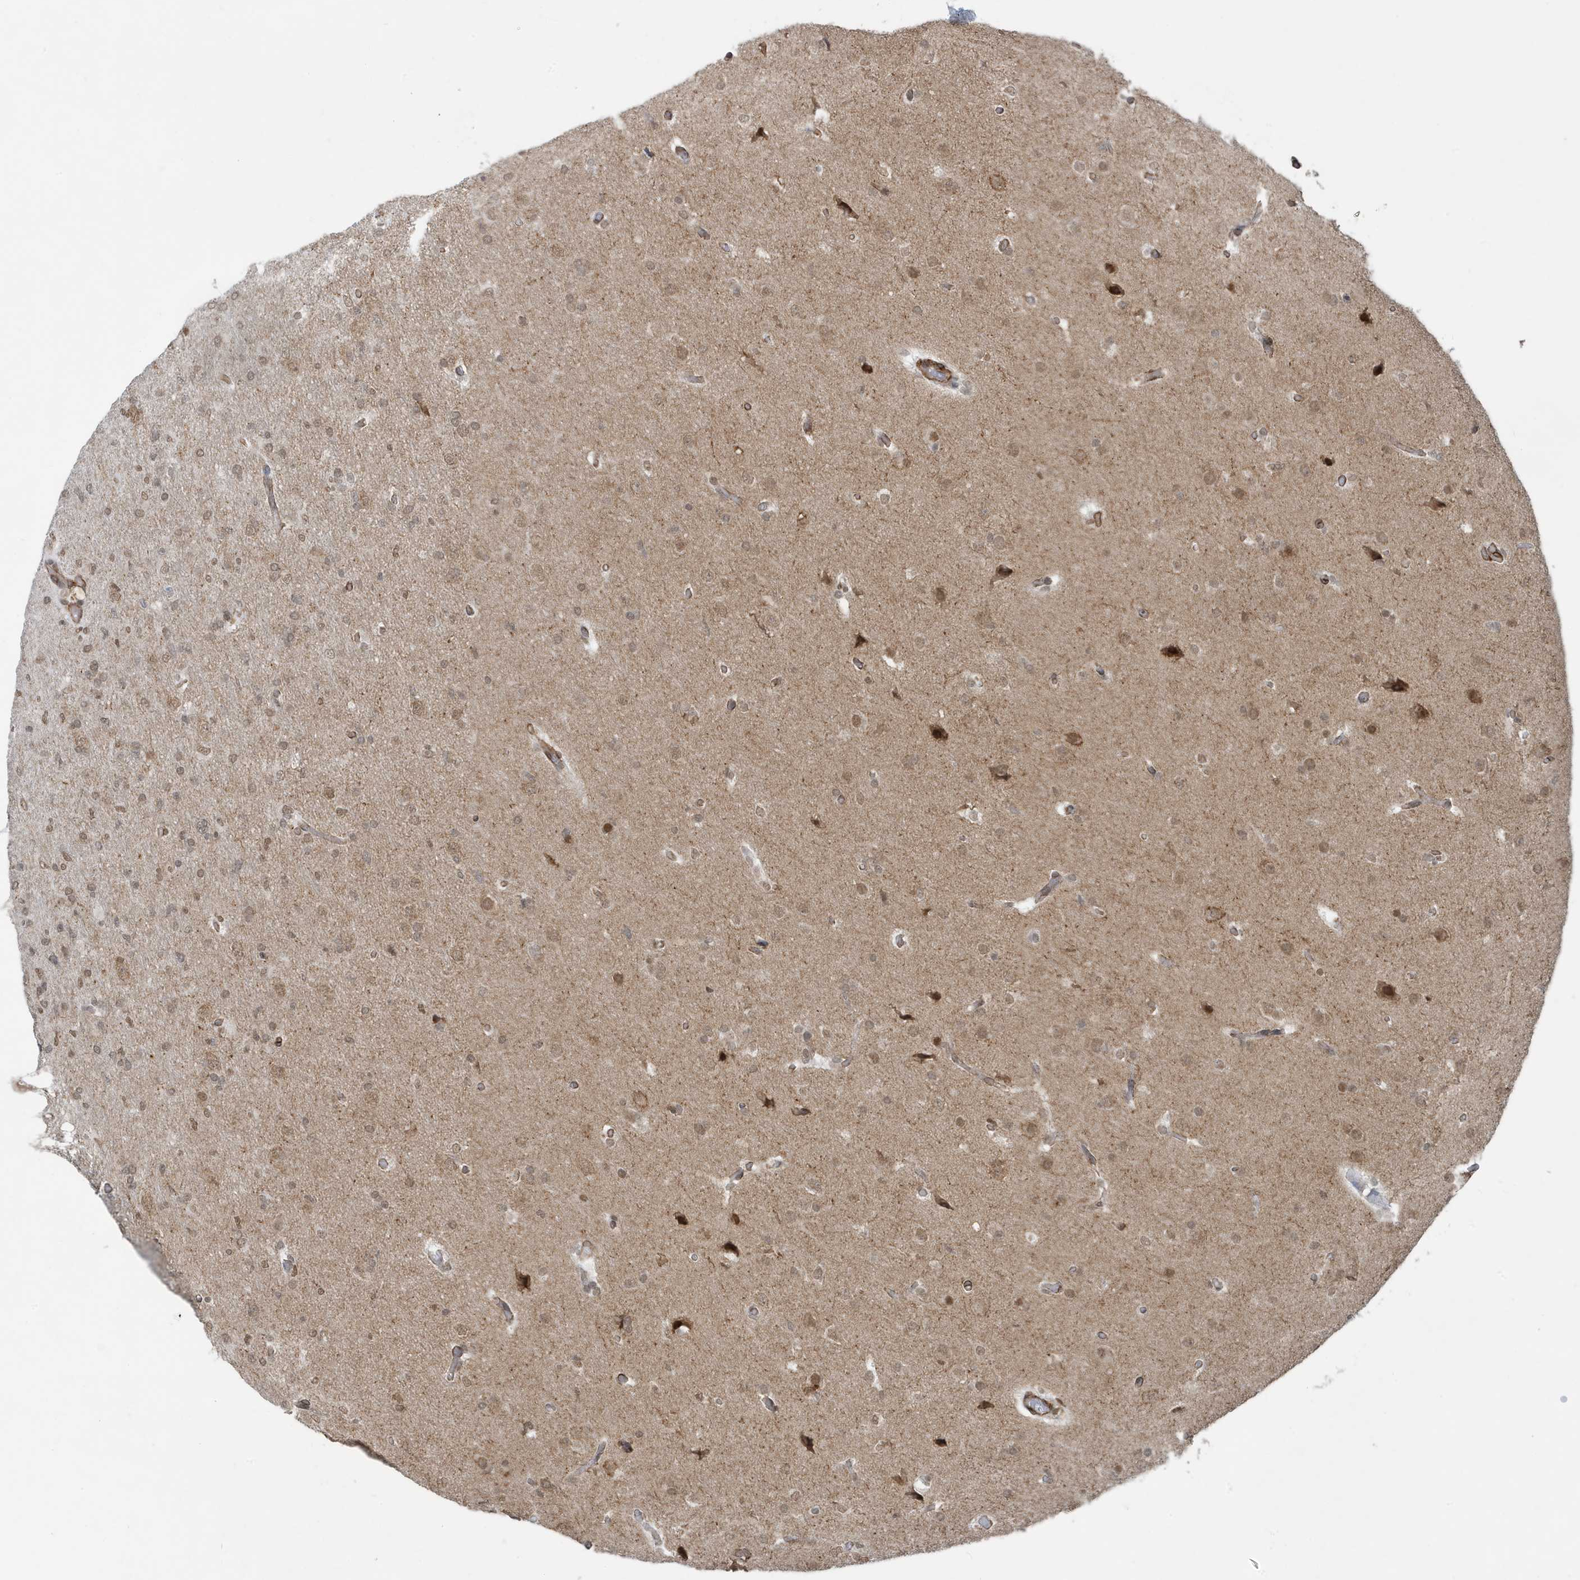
{"staining": {"intensity": "weak", "quantity": ">75%", "location": "nuclear"}, "tissue": "glioma", "cell_type": "Tumor cells", "image_type": "cancer", "snomed": [{"axis": "morphology", "description": "Glioma, malignant, High grade"}, {"axis": "topography", "description": "Cerebral cortex"}], "caption": "IHC staining of malignant high-grade glioma, which displays low levels of weak nuclear positivity in about >75% of tumor cells indicating weak nuclear protein positivity. The staining was performed using DAB (3,3'-diaminobenzidine) (brown) for protein detection and nuclei were counterstained in hematoxylin (blue).", "gene": "CHCHD4", "patient": {"sex": "female", "age": 36}}